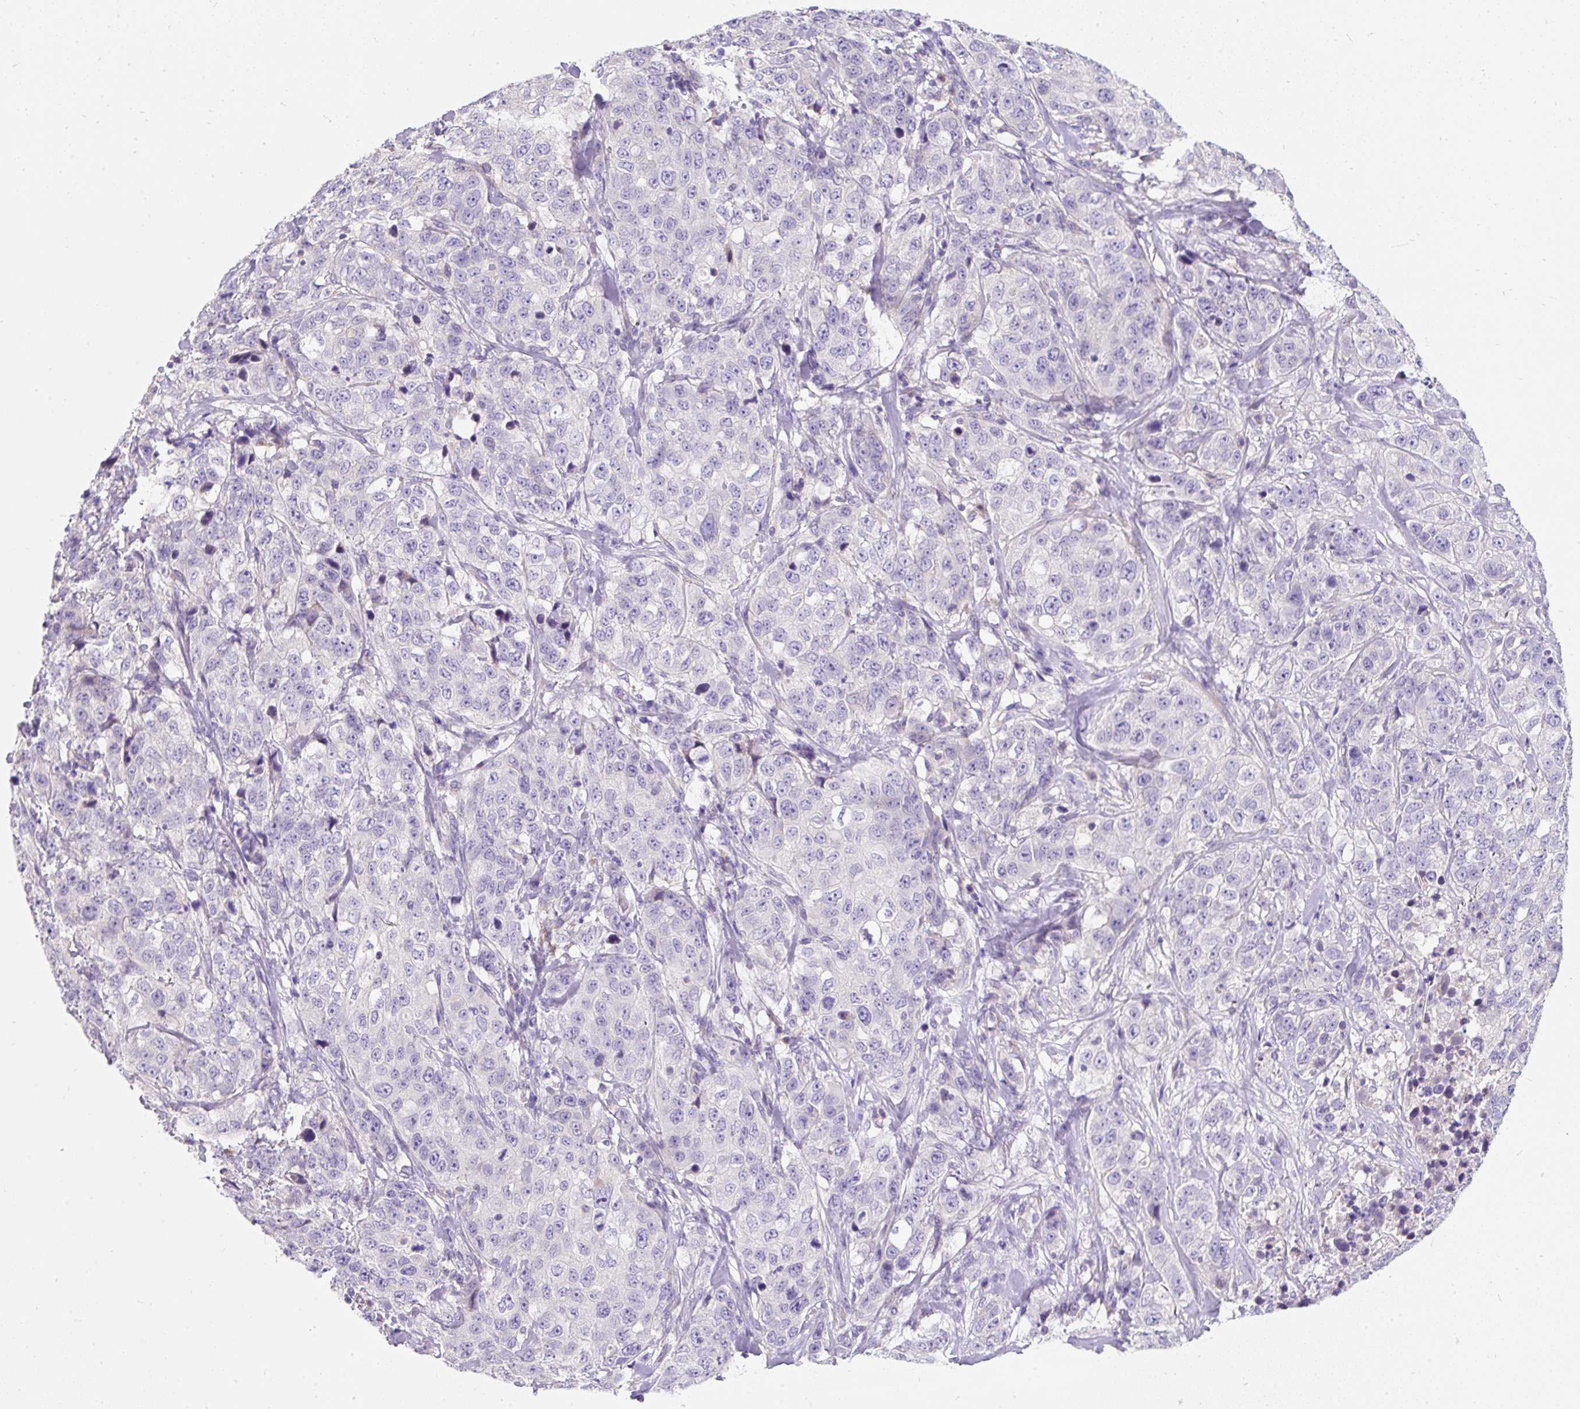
{"staining": {"intensity": "negative", "quantity": "none", "location": "none"}, "tissue": "stomach cancer", "cell_type": "Tumor cells", "image_type": "cancer", "snomed": [{"axis": "morphology", "description": "Adenocarcinoma, NOS"}, {"axis": "topography", "description": "Stomach"}], "caption": "There is no significant positivity in tumor cells of stomach cancer (adenocarcinoma).", "gene": "SUSD5", "patient": {"sex": "male", "age": 48}}